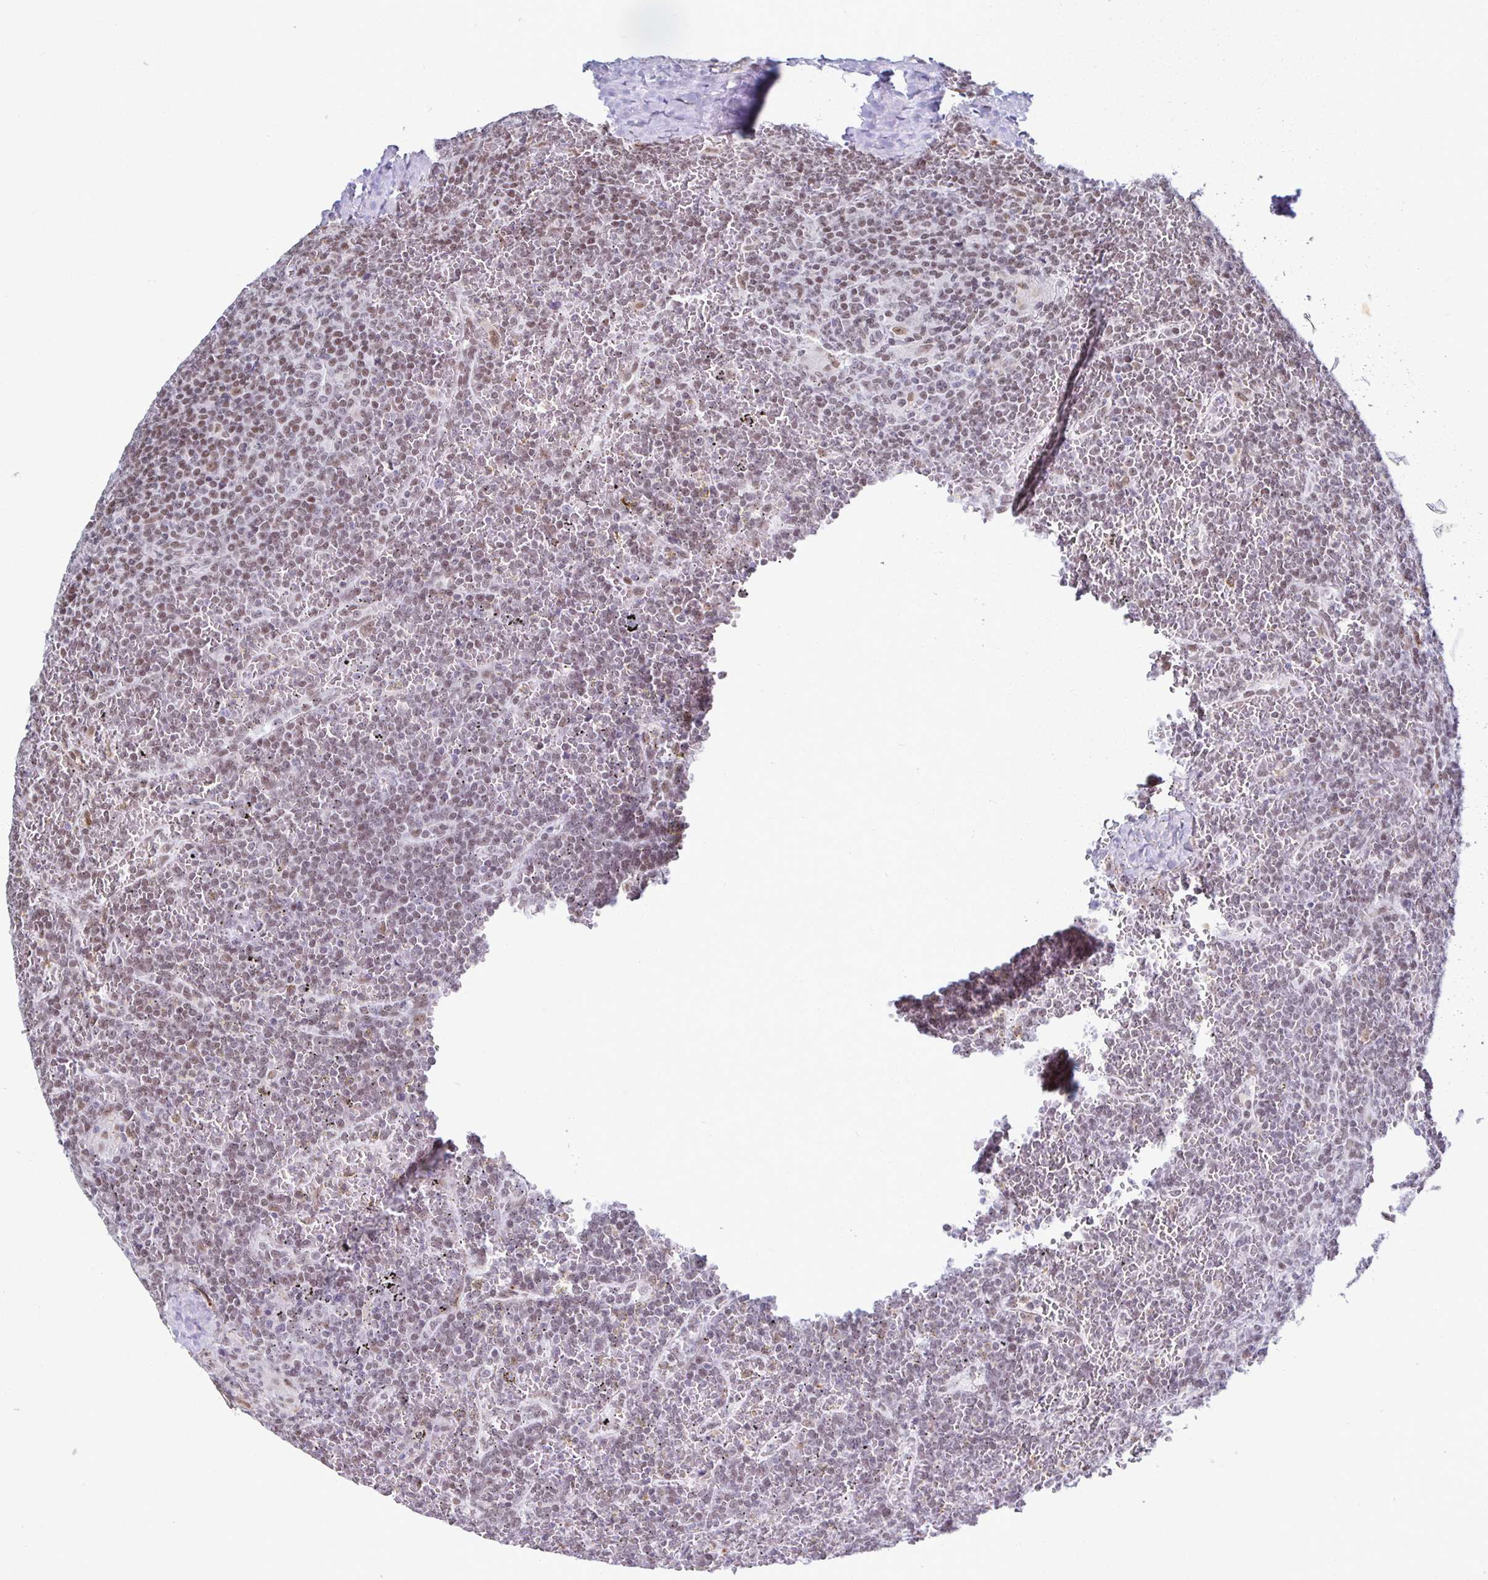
{"staining": {"intensity": "weak", "quantity": "25%-75%", "location": "nuclear"}, "tissue": "lymphoma", "cell_type": "Tumor cells", "image_type": "cancer", "snomed": [{"axis": "morphology", "description": "Malignant lymphoma, non-Hodgkin's type, Low grade"}, {"axis": "topography", "description": "Spleen"}], "caption": "Immunohistochemistry (IHC) of human malignant lymphoma, non-Hodgkin's type (low-grade) shows low levels of weak nuclear positivity in about 25%-75% of tumor cells. Using DAB (brown) and hematoxylin (blue) stains, captured at high magnification using brightfield microscopy.", "gene": "IRF7", "patient": {"sex": "female", "age": 19}}